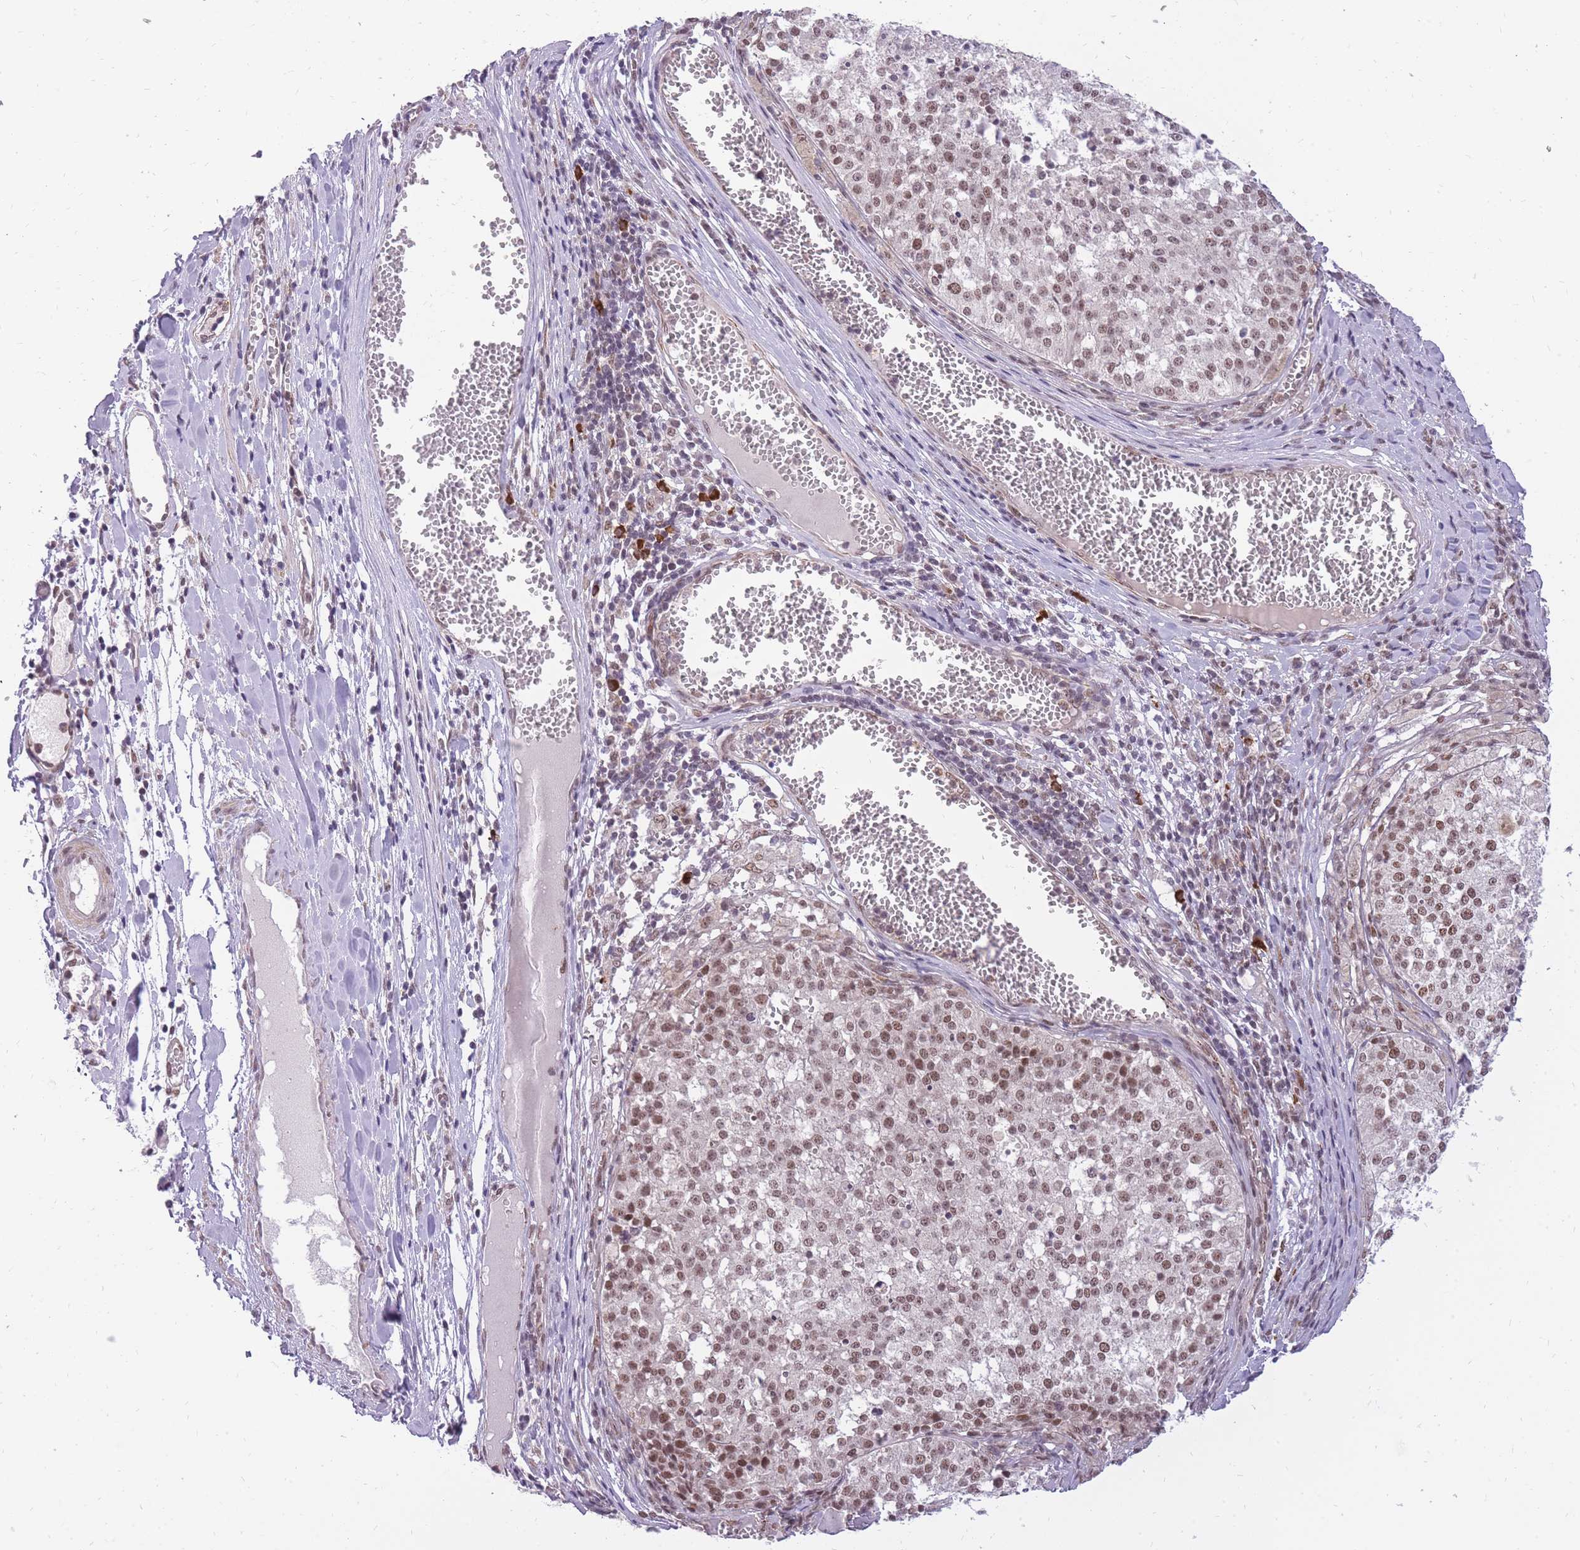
{"staining": {"intensity": "moderate", "quantity": ">75%", "location": "nuclear"}, "tissue": "melanoma", "cell_type": "Tumor cells", "image_type": "cancer", "snomed": [{"axis": "morphology", "description": "Malignant melanoma, NOS"}, {"axis": "topography", "description": "Skin"}], "caption": "Brown immunohistochemical staining in human malignant melanoma displays moderate nuclear expression in about >75% of tumor cells. (DAB IHC, brown staining for protein, blue staining for nuclei).", "gene": "TIGD1", "patient": {"sex": "female", "age": 64}}